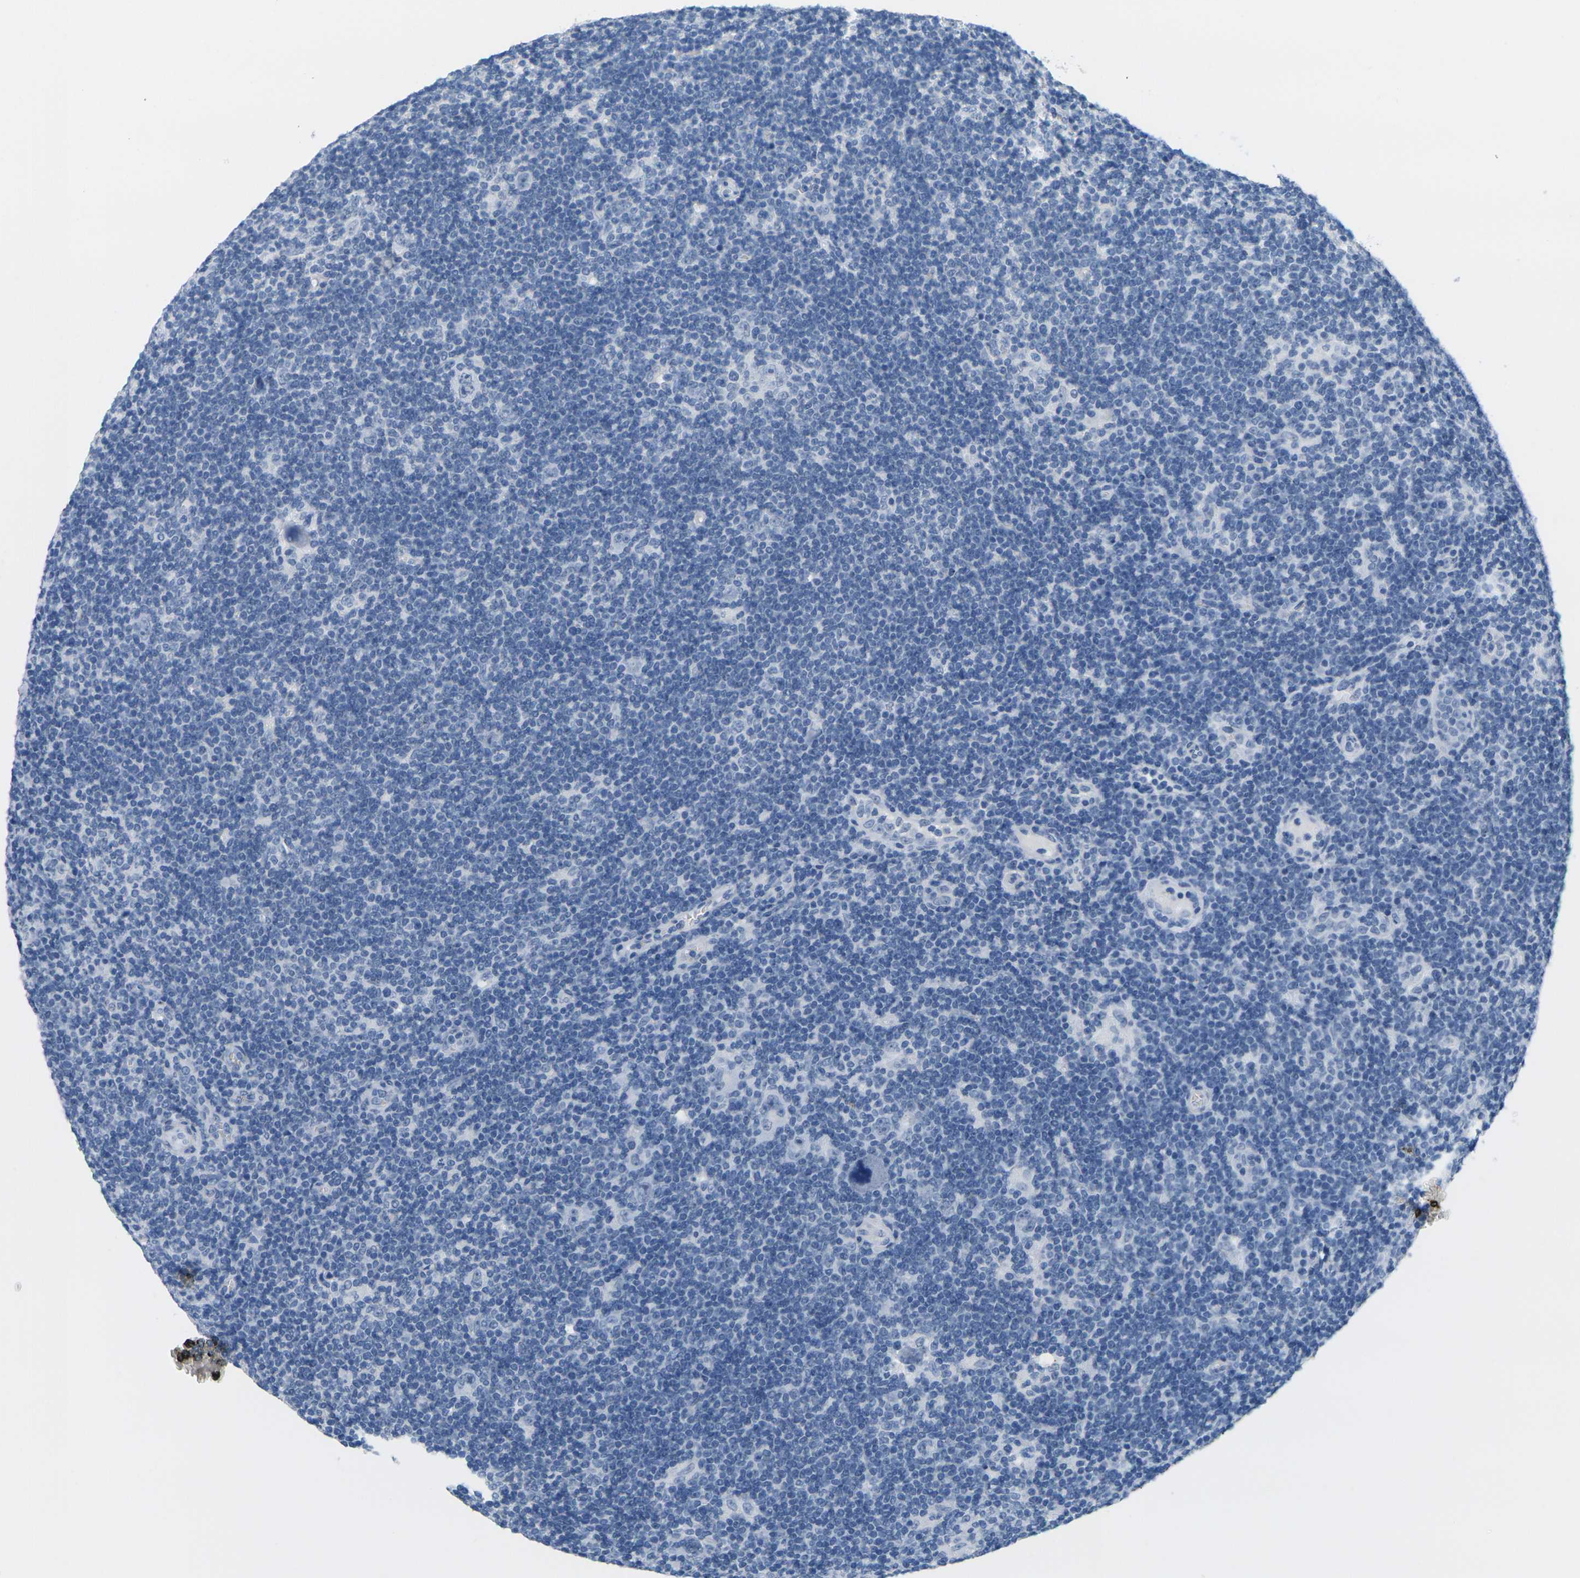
{"staining": {"intensity": "negative", "quantity": "none", "location": "none"}, "tissue": "lymphoma", "cell_type": "Tumor cells", "image_type": "cancer", "snomed": [{"axis": "morphology", "description": "Hodgkin's disease, NOS"}, {"axis": "topography", "description": "Lymph node"}], "caption": "Immunohistochemistry photomicrograph of human lymphoma stained for a protein (brown), which reveals no staining in tumor cells.", "gene": "CTAG1A", "patient": {"sex": "female", "age": 57}}